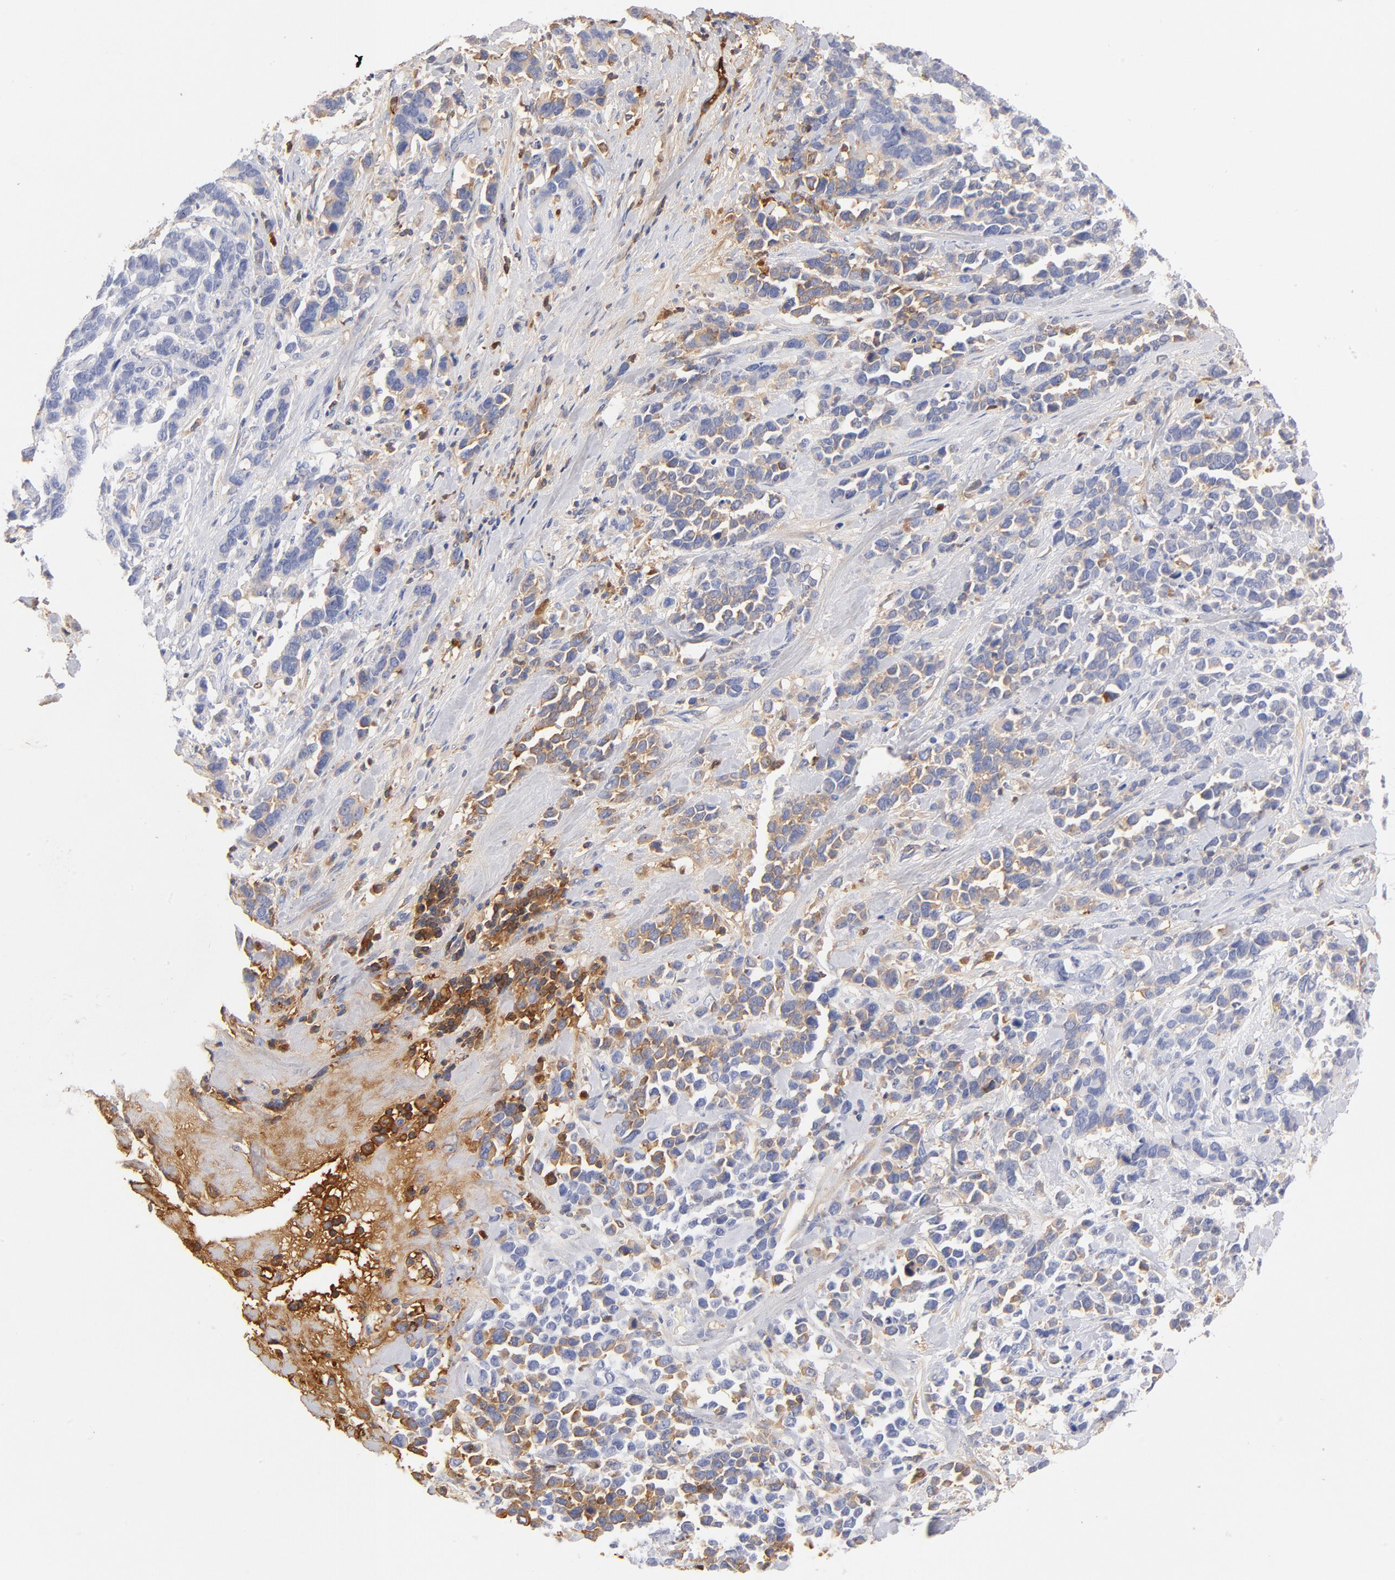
{"staining": {"intensity": "negative", "quantity": "none", "location": "none"}, "tissue": "stomach cancer", "cell_type": "Tumor cells", "image_type": "cancer", "snomed": [{"axis": "morphology", "description": "Adenocarcinoma, NOS"}, {"axis": "topography", "description": "Stomach, upper"}], "caption": "Micrograph shows no significant protein expression in tumor cells of stomach adenocarcinoma.", "gene": "C3", "patient": {"sex": "male", "age": 71}}